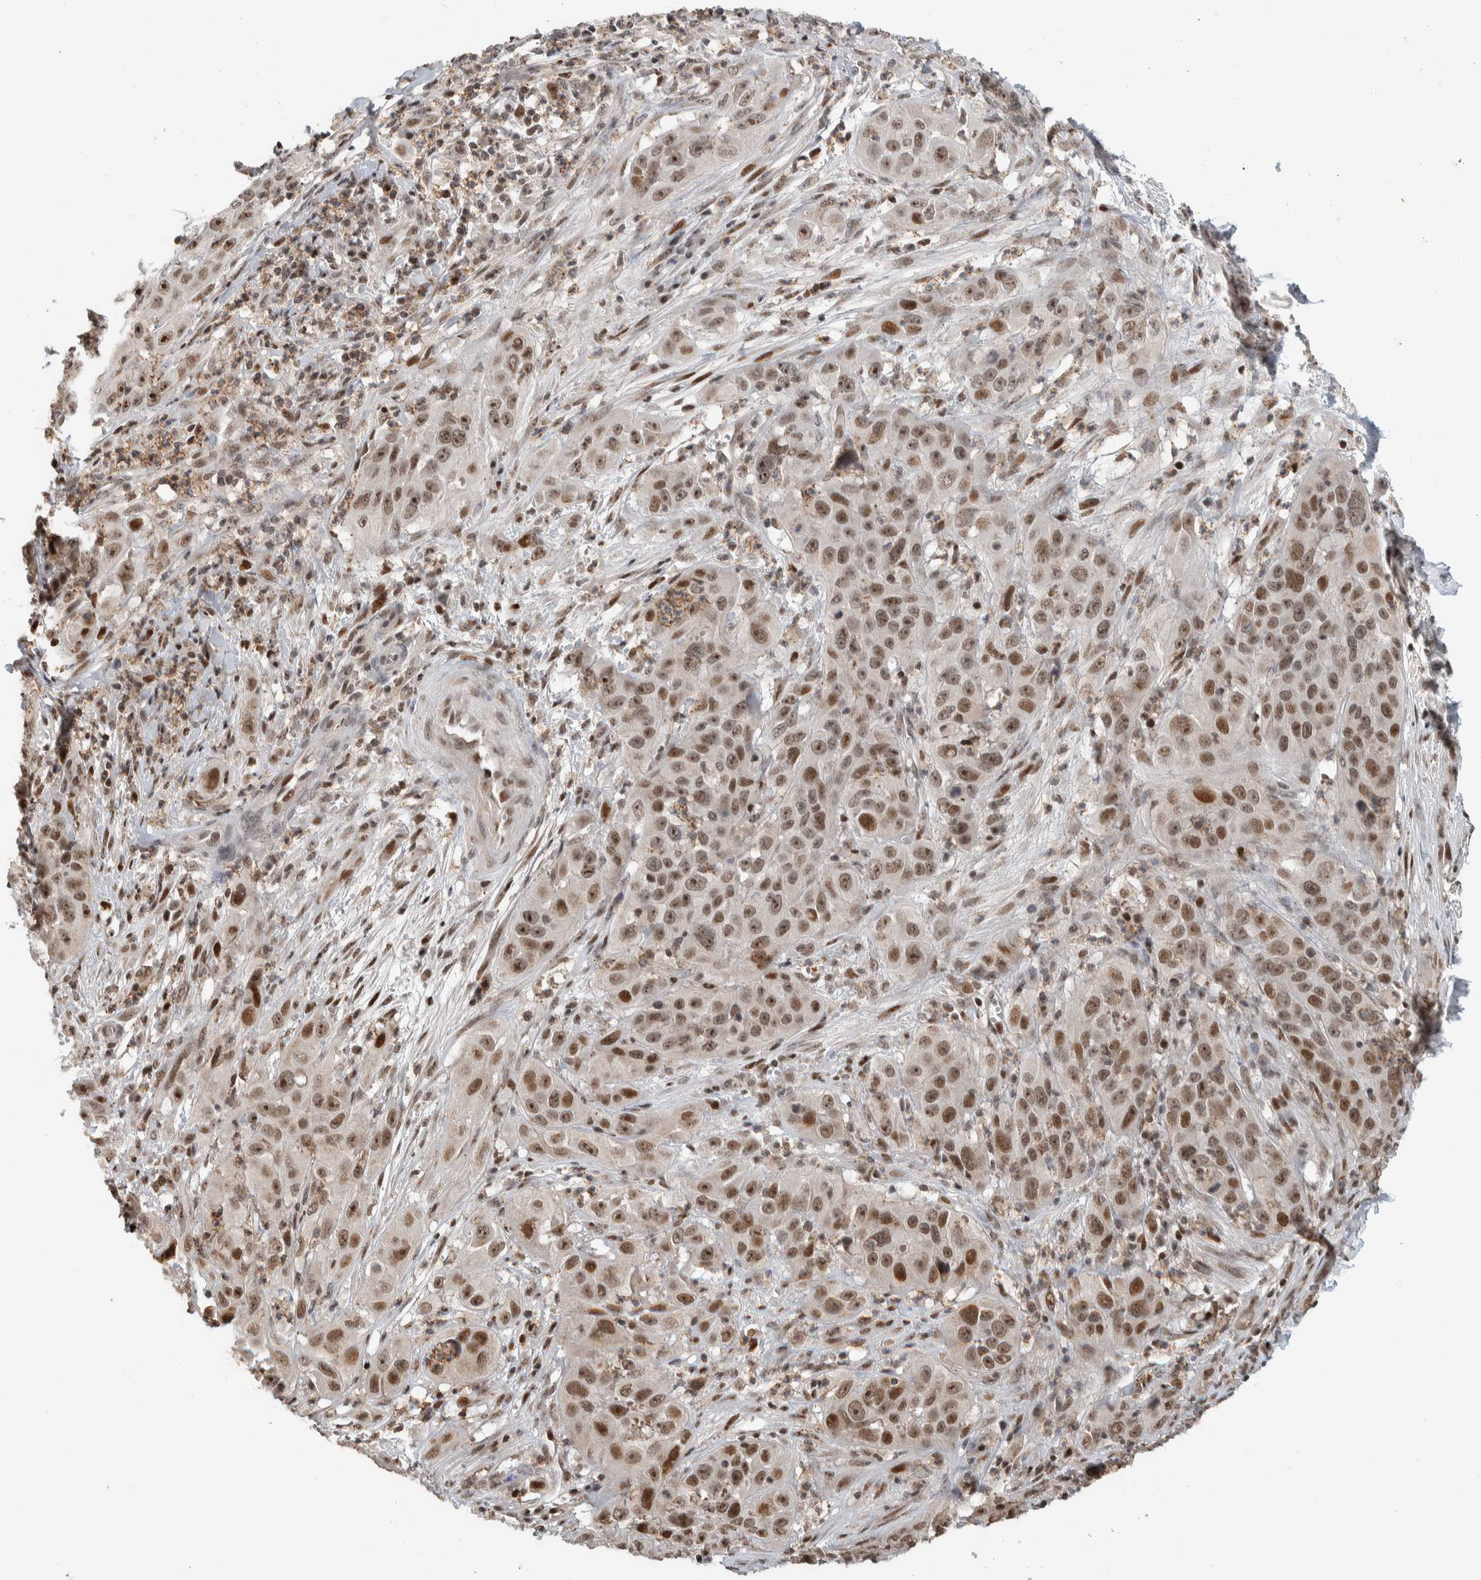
{"staining": {"intensity": "moderate", "quantity": ">75%", "location": "nuclear"}, "tissue": "cervical cancer", "cell_type": "Tumor cells", "image_type": "cancer", "snomed": [{"axis": "morphology", "description": "Squamous cell carcinoma, NOS"}, {"axis": "topography", "description": "Cervix"}], "caption": "Protein staining of cervical cancer tissue reveals moderate nuclear staining in approximately >75% of tumor cells.", "gene": "ZNF521", "patient": {"sex": "female", "age": 32}}